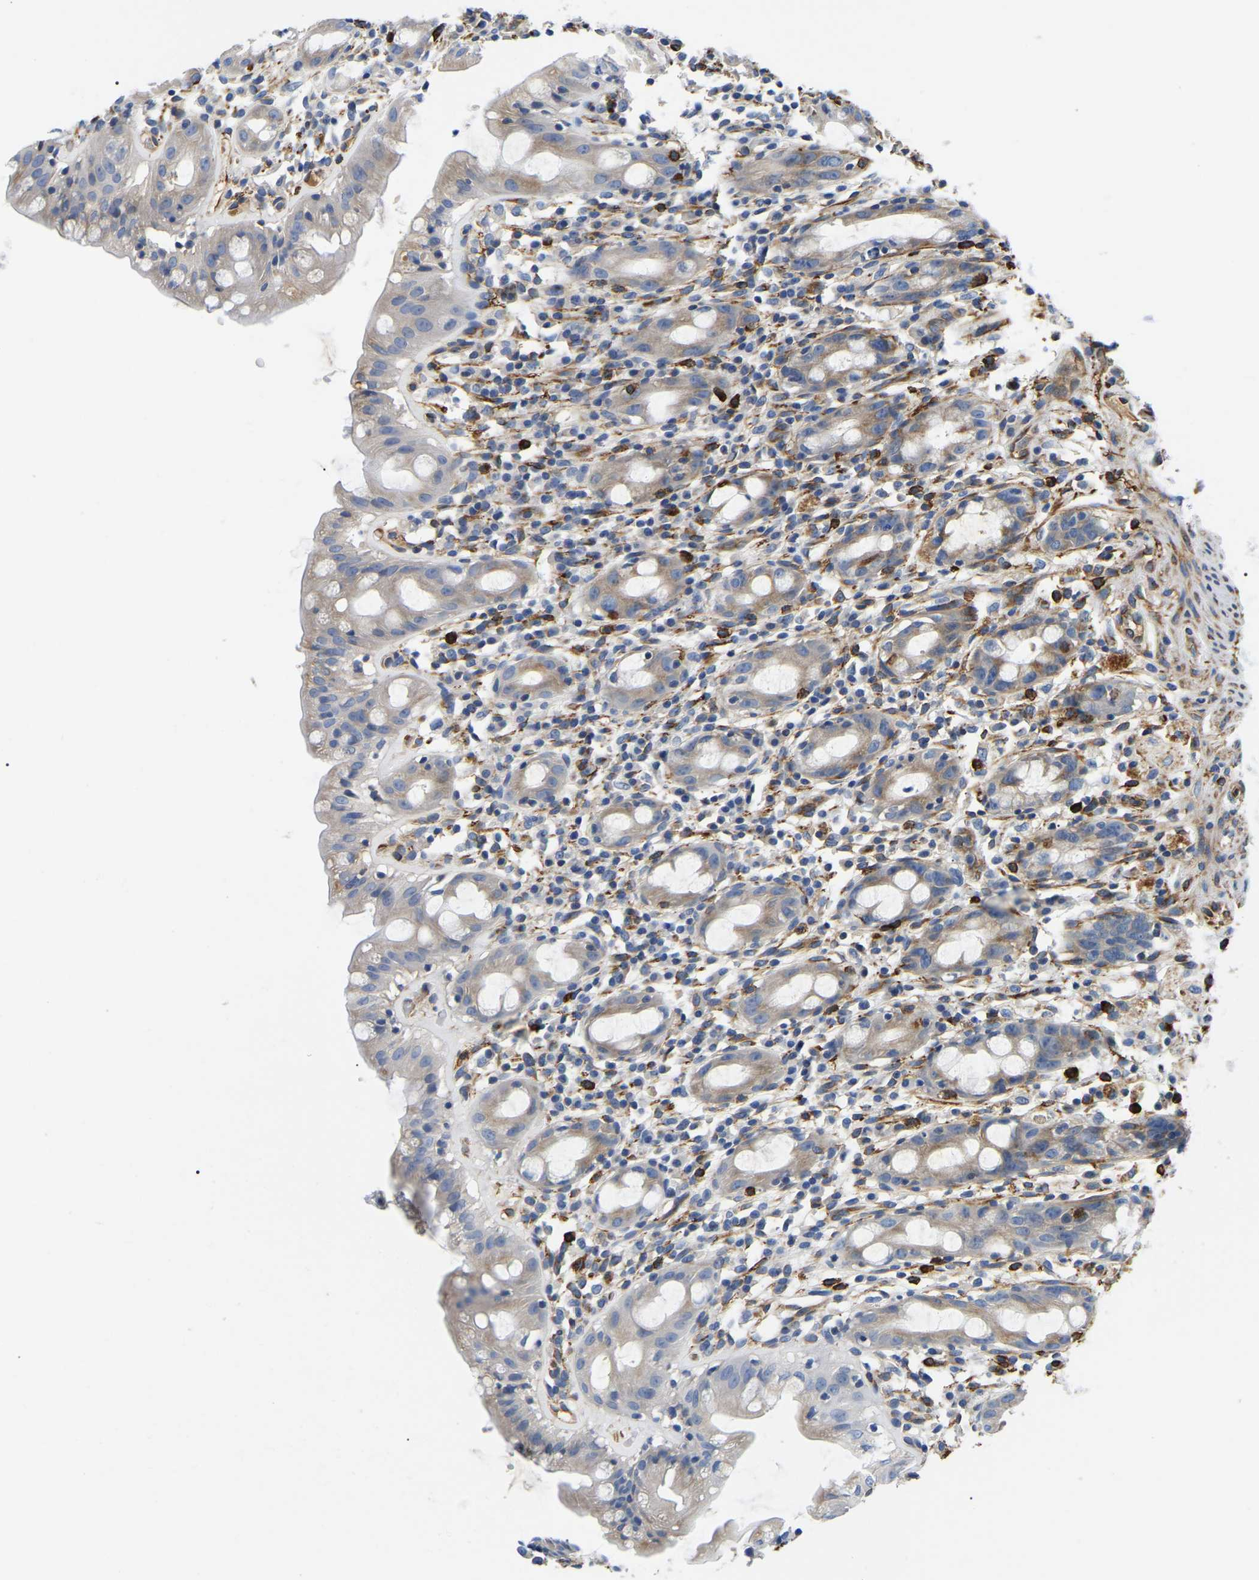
{"staining": {"intensity": "weak", "quantity": "25%-75%", "location": "cytoplasmic/membranous"}, "tissue": "rectum", "cell_type": "Glandular cells", "image_type": "normal", "snomed": [{"axis": "morphology", "description": "Normal tissue, NOS"}, {"axis": "topography", "description": "Rectum"}], "caption": "Rectum was stained to show a protein in brown. There is low levels of weak cytoplasmic/membranous staining in about 25%-75% of glandular cells. The protein is shown in brown color, while the nuclei are stained blue.", "gene": "DUSP8", "patient": {"sex": "male", "age": 44}}